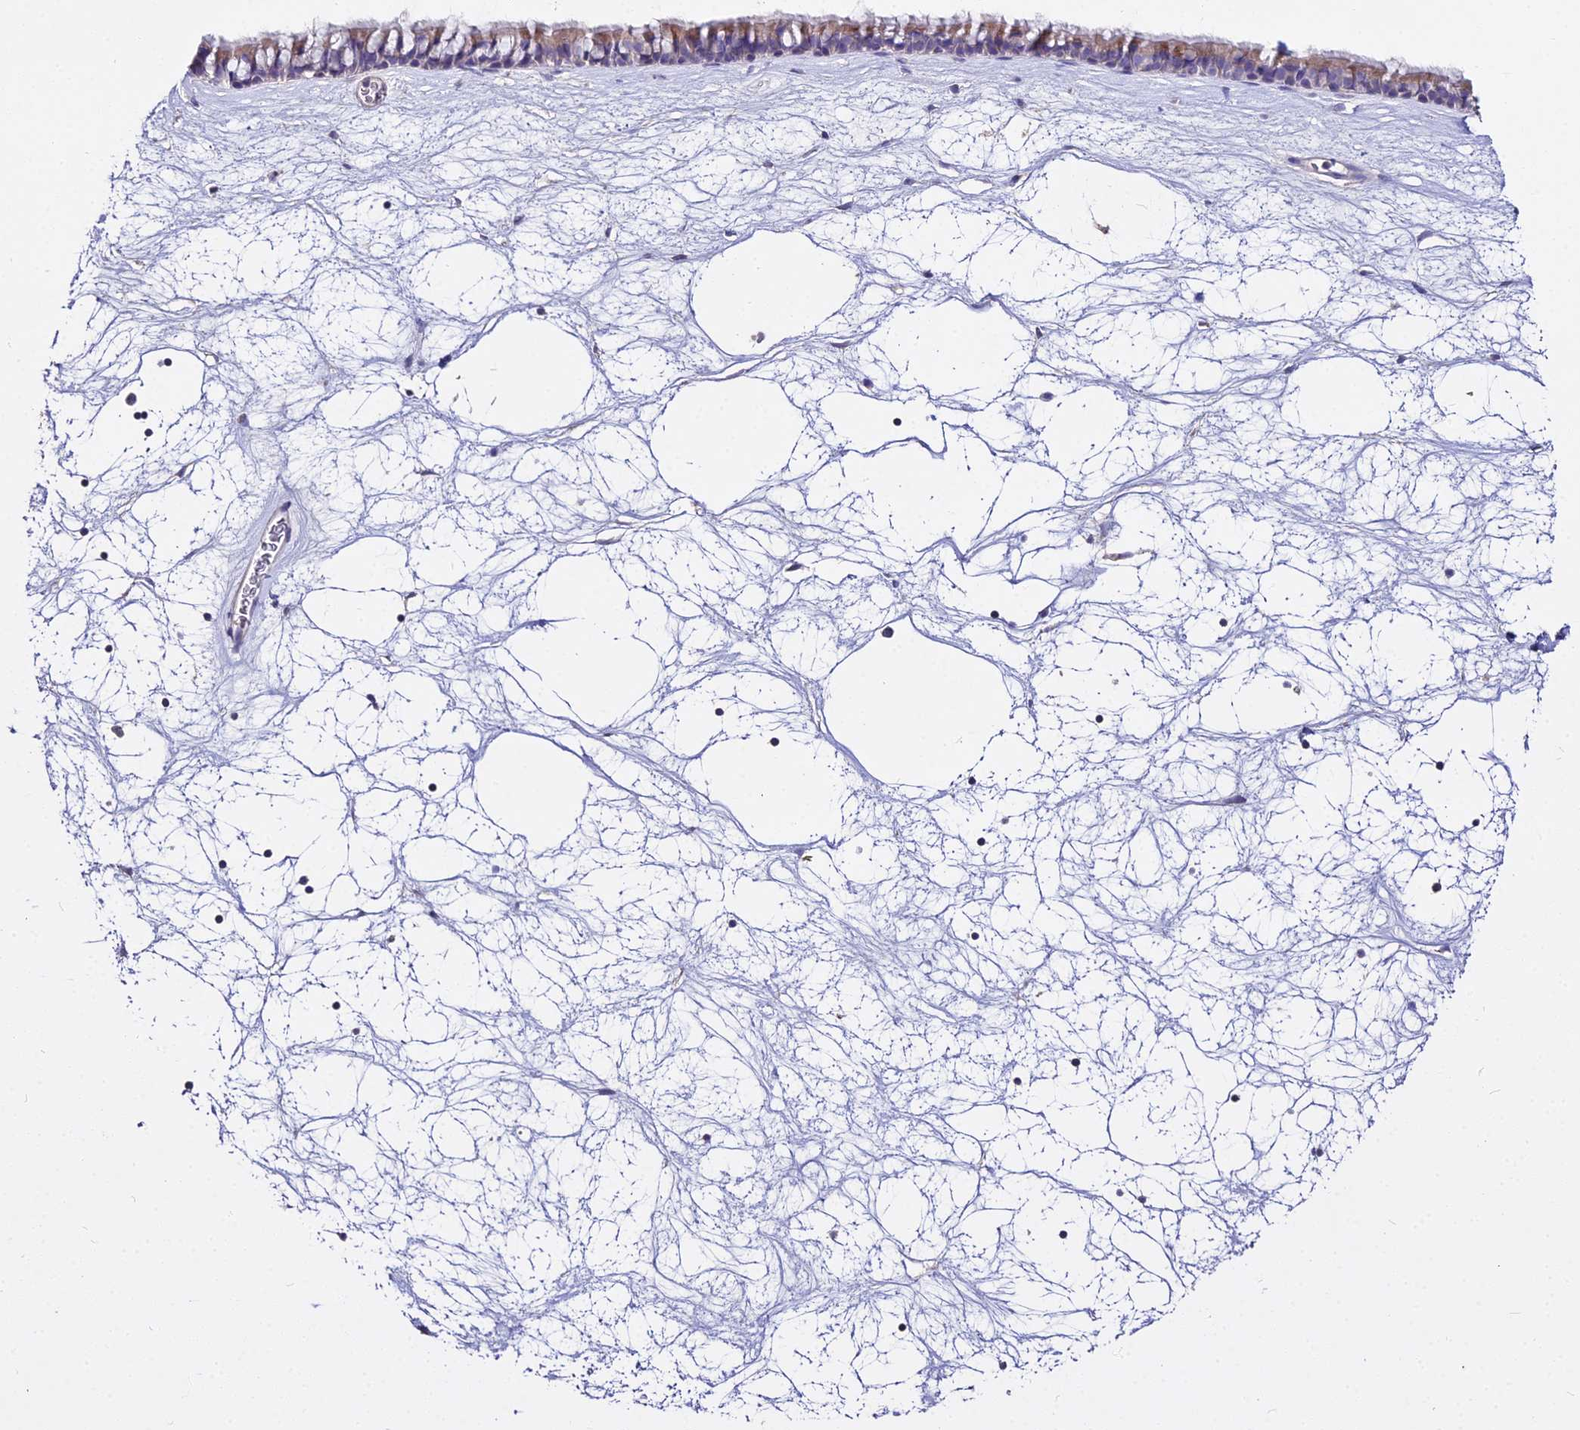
{"staining": {"intensity": "moderate", "quantity": "<25%", "location": "cytoplasmic/membranous"}, "tissue": "nasopharynx", "cell_type": "Respiratory epithelial cells", "image_type": "normal", "snomed": [{"axis": "morphology", "description": "Normal tissue, NOS"}, {"axis": "topography", "description": "Nasopharynx"}], "caption": "Immunohistochemistry histopathology image of benign nasopharynx: human nasopharynx stained using immunohistochemistry (IHC) demonstrates low levels of moderate protein expression localized specifically in the cytoplasmic/membranous of respiratory epithelial cells, appearing as a cytoplasmic/membranous brown color.", "gene": "GLYAT", "patient": {"sex": "male", "age": 64}}